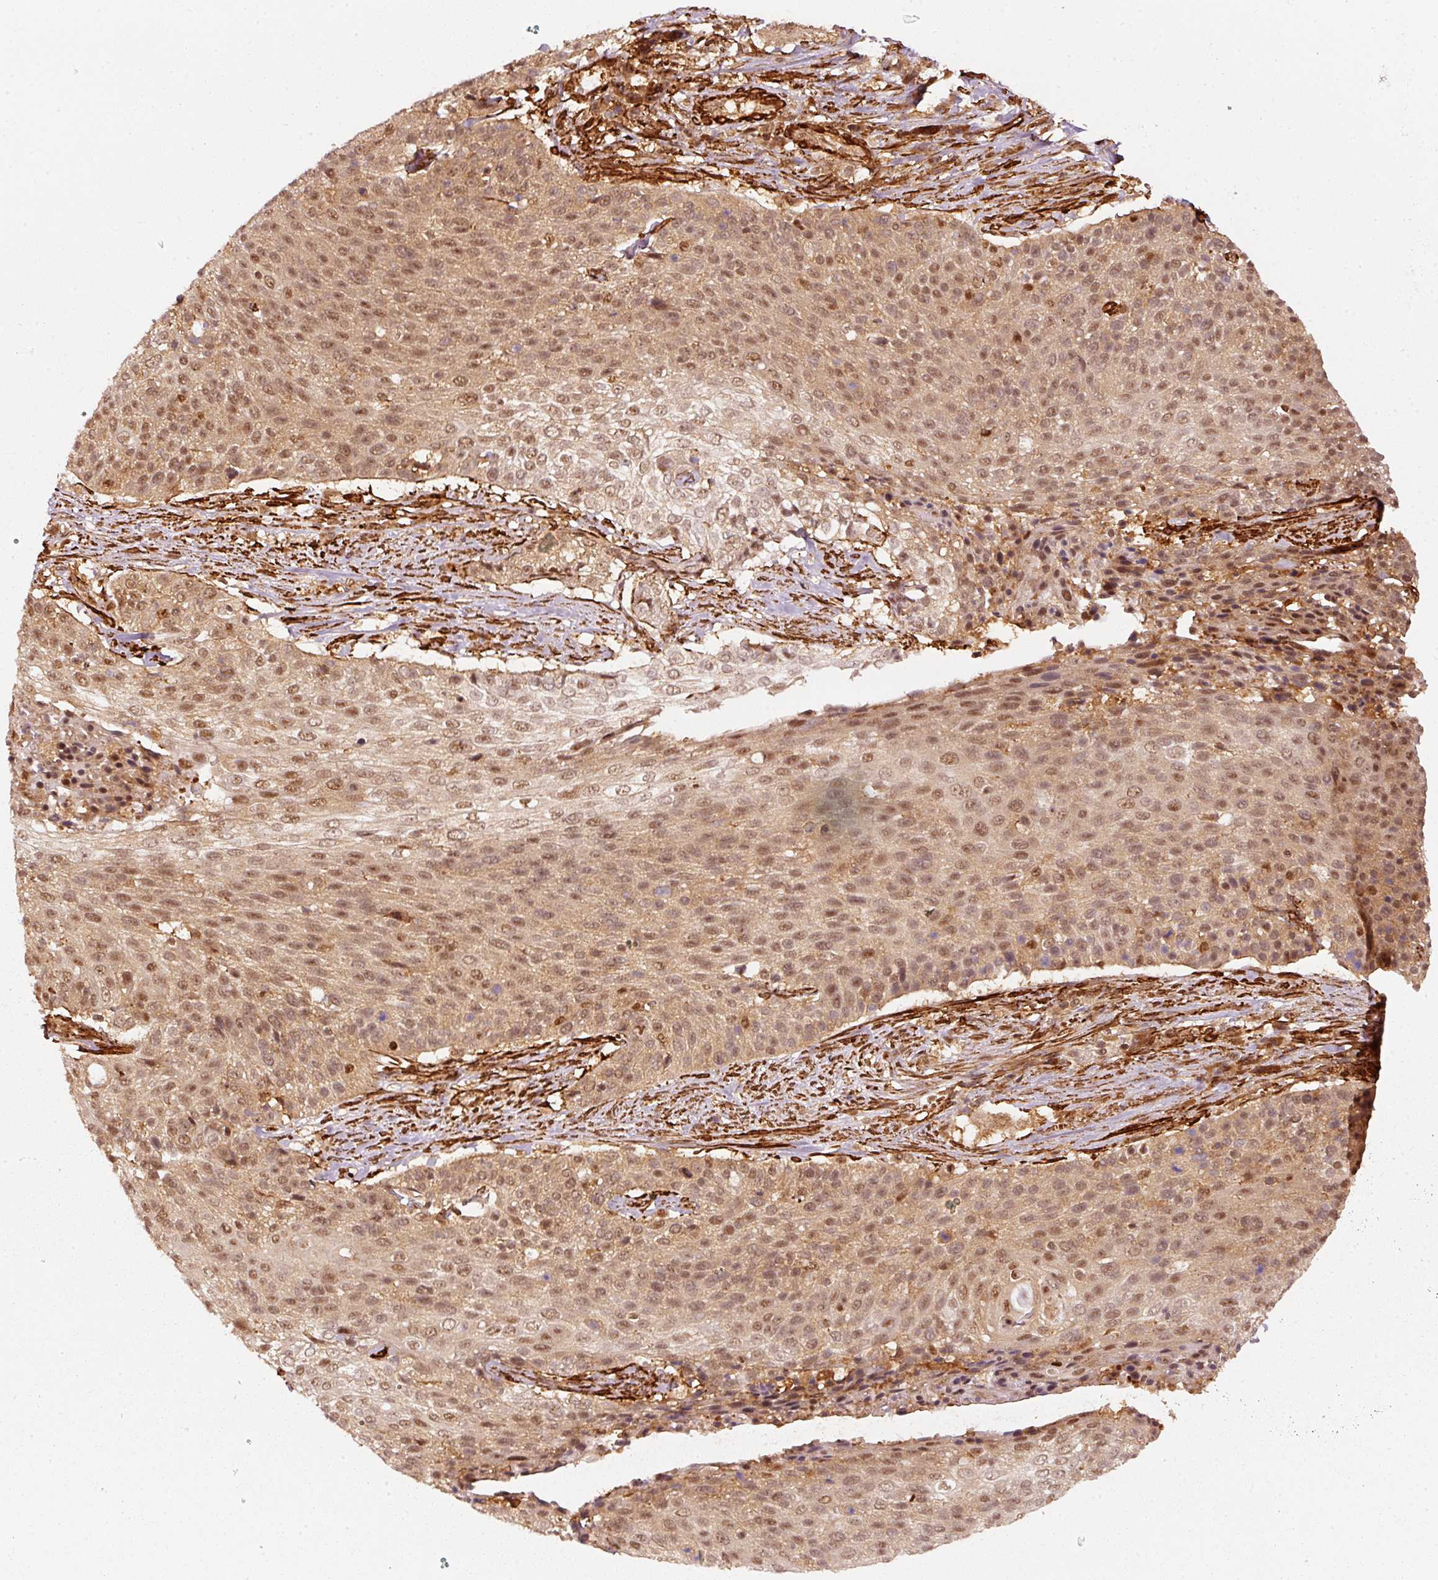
{"staining": {"intensity": "moderate", "quantity": ">75%", "location": "cytoplasmic/membranous,nuclear"}, "tissue": "cervical cancer", "cell_type": "Tumor cells", "image_type": "cancer", "snomed": [{"axis": "morphology", "description": "Squamous cell carcinoma, NOS"}, {"axis": "topography", "description": "Cervix"}], "caption": "This is a photomicrograph of immunohistochemistry staining of squamous cell carcinoma (cervical), which shows moderate expression in the cytoplasmic/membranous and nuclear of tumor cells.", "gene": "PSMD1", "patient": {"sex": "female", "age": 31}}